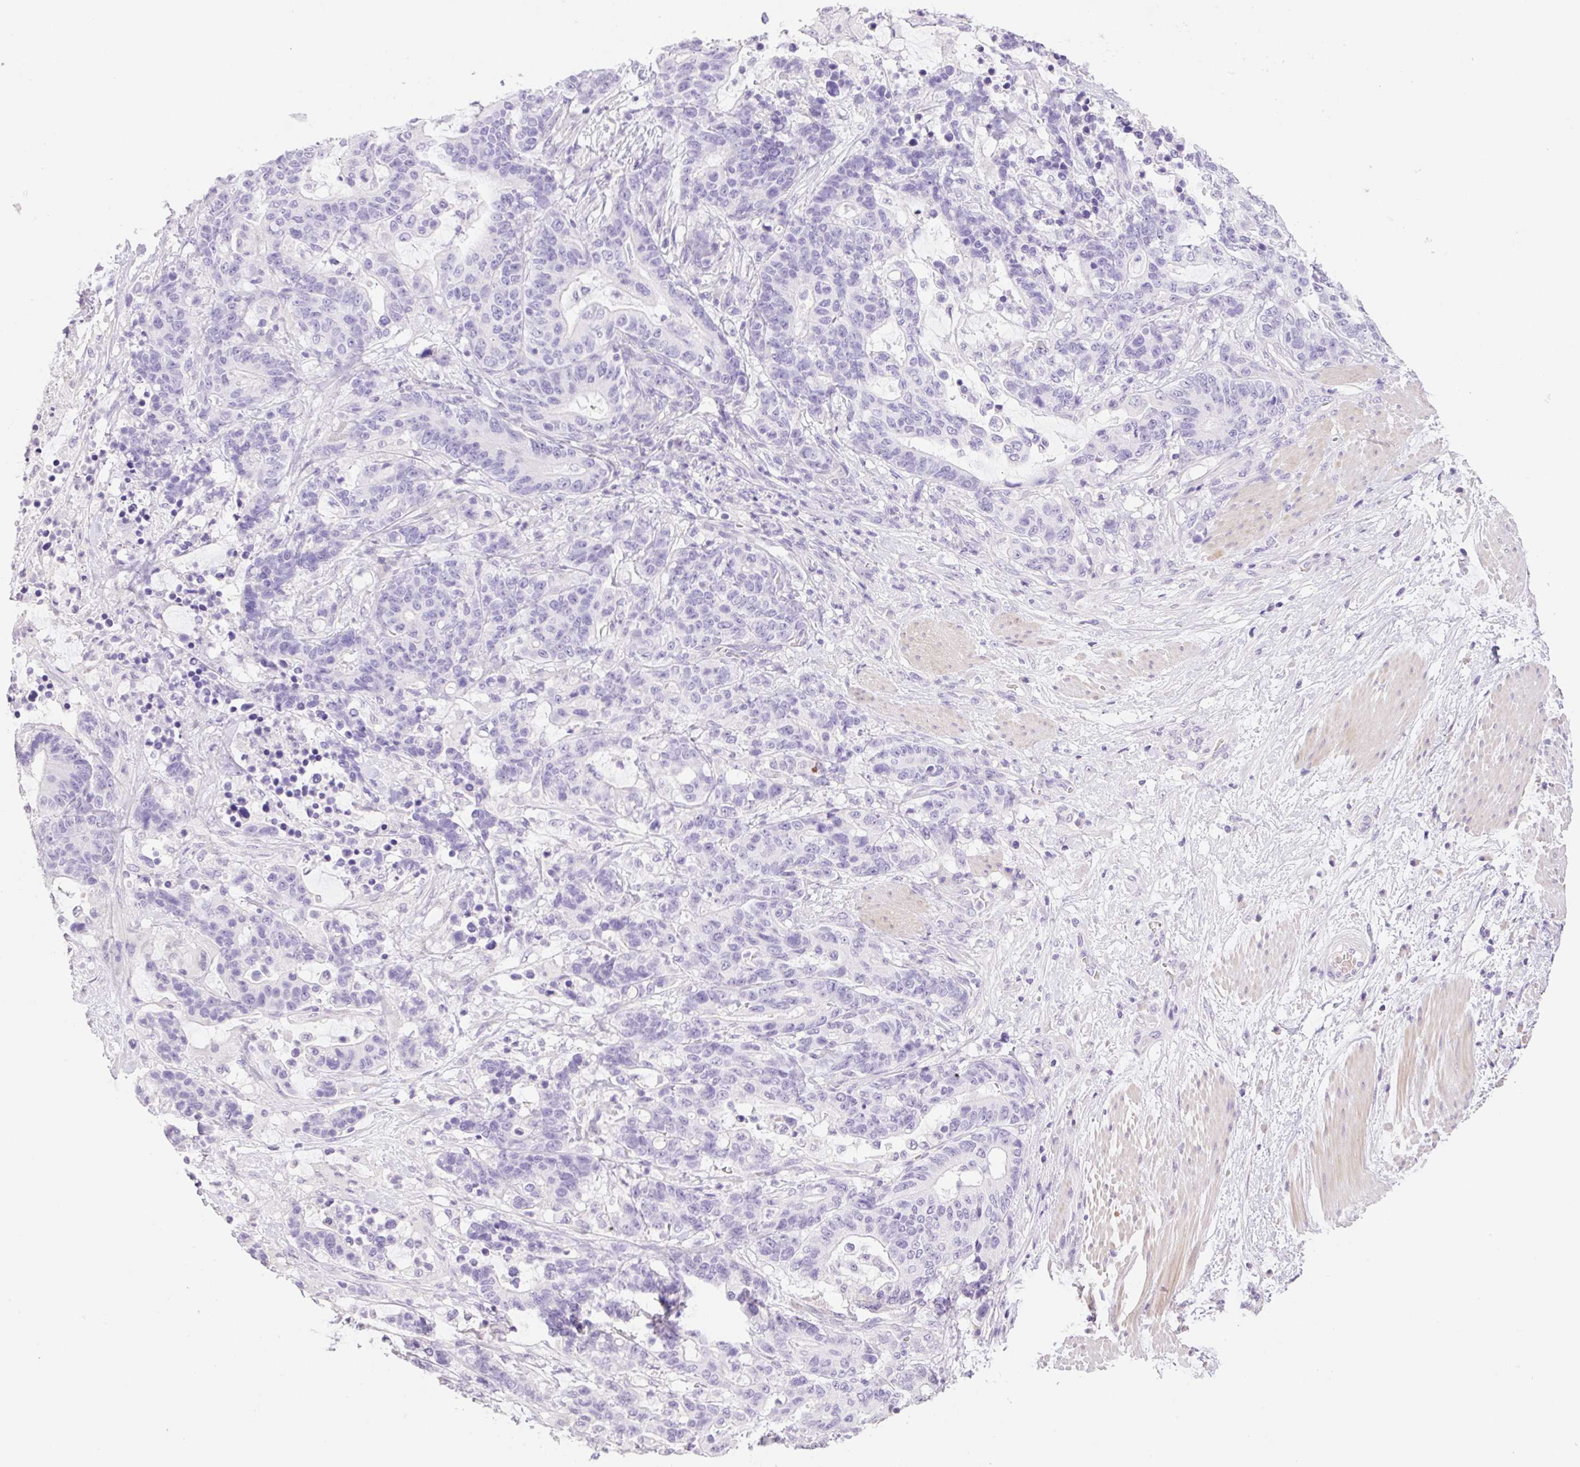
{"staining": {"intensity": "negative", "quantity": "none", "location": "none"}, "tissue": "stomach cancer", "cell_type": "Tumor cells", "image_type": "cancer", "snomed": [{"axis": "morphology", "description": "Normal tissue, NOS"}, {"axis": "morphology", "description": "Adenocarcinoma, NOS"}, {"axis": "topography", "description": "Stomach"}], "caption": "Micrograph shows no significant protein positivity in tumor cells of adenocarcinoma (stomach).", "gene": "HCRTR2", "patient": {"sex": "female", "age": 64}}